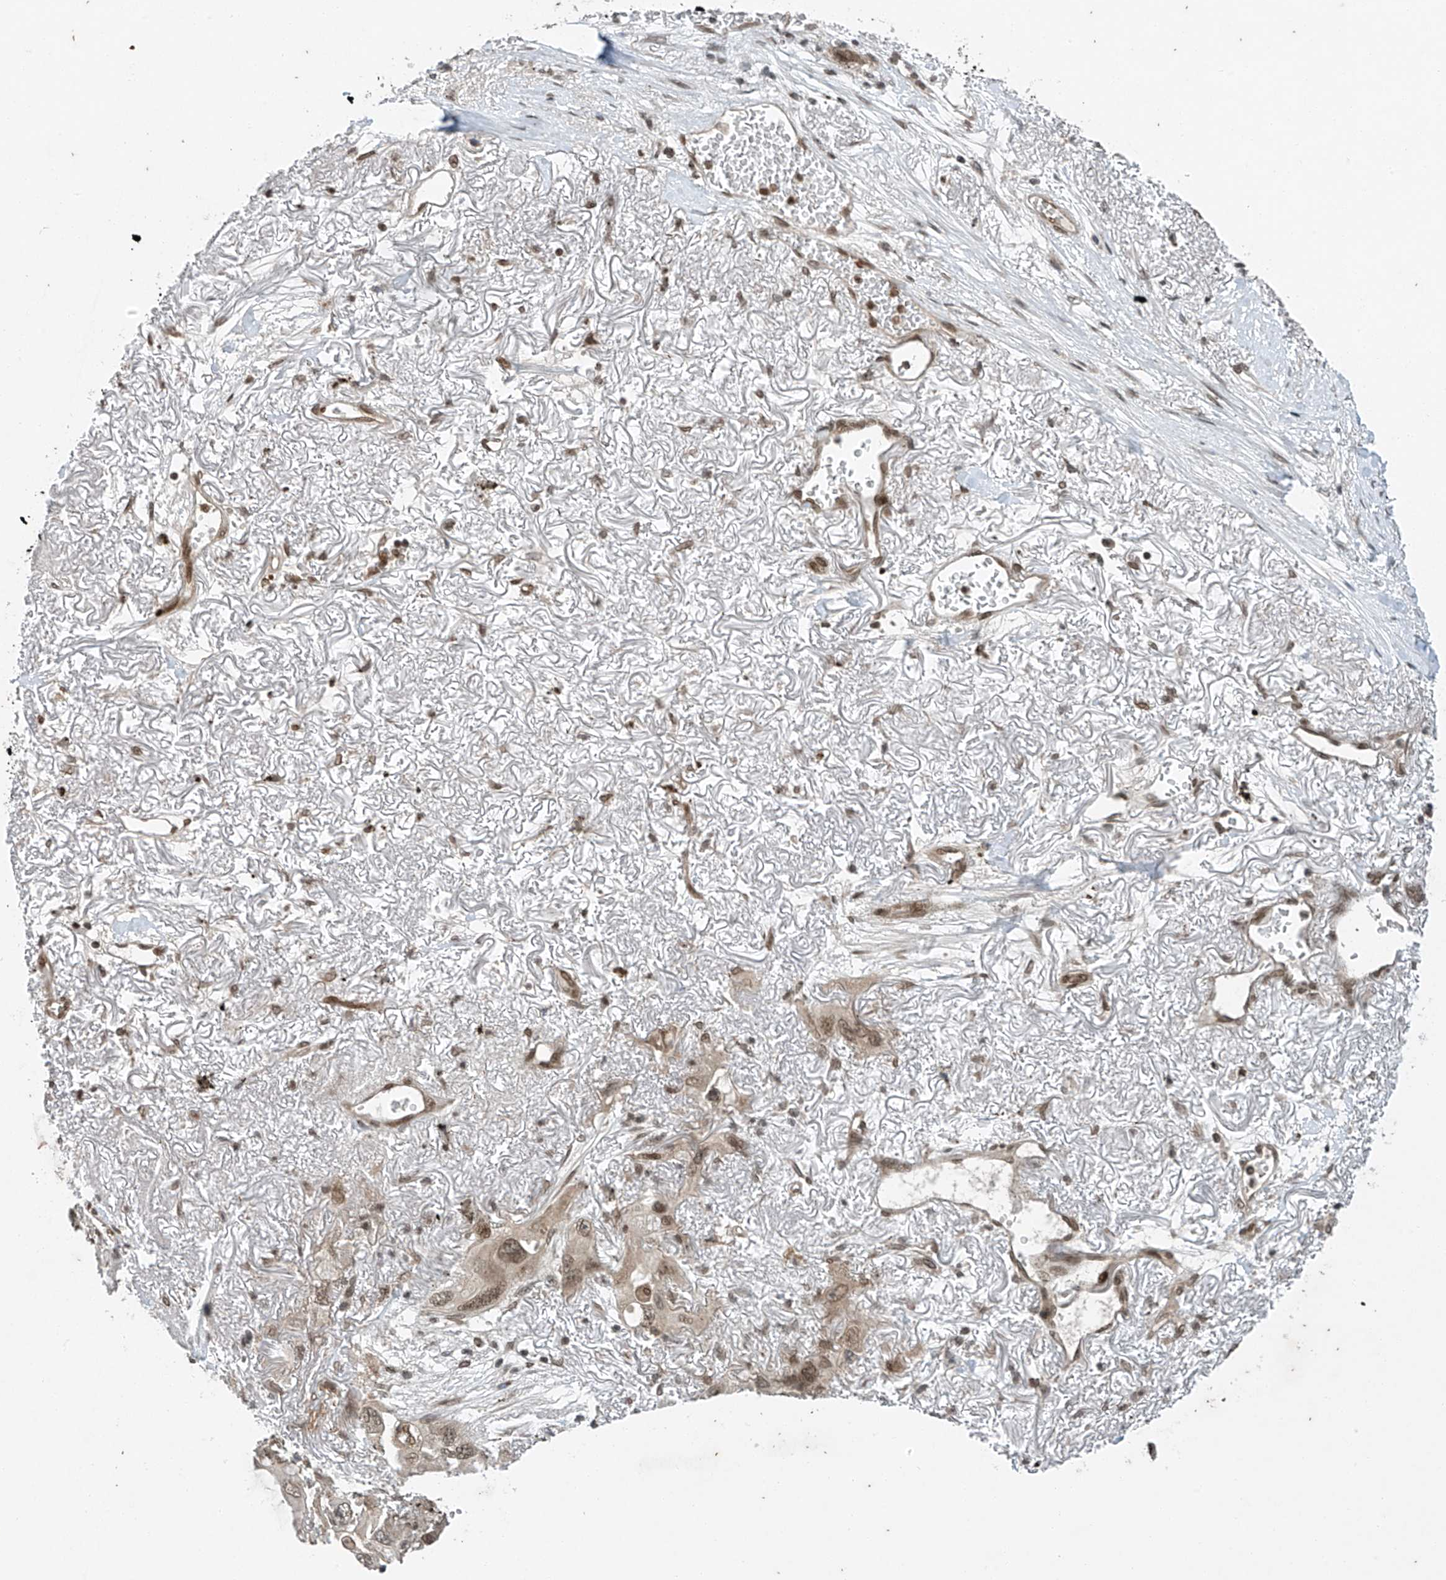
{"staining": {"intensity": "moderate", "quantity": ">75%", "location": "nuclear"}, "tissue": "lung cancer", "cell_type": "Tumor cells", "image_type": "cancer", "snomed": [{"axis": "morphology", "description": "Squamous cell carcinoma, NOS"}, {"axis": "topography", "description": "Lung"}], "caption": "Immunohistochemical staining of human lung cancer exhibits medium levels of moderate nuclear positivity in about >75% of tumor cells. (brown staining indicates protein expression, while blue staining denotes nuclei).", "gene": "TAF8", "patient": {"sex": "female", "age": 73}}